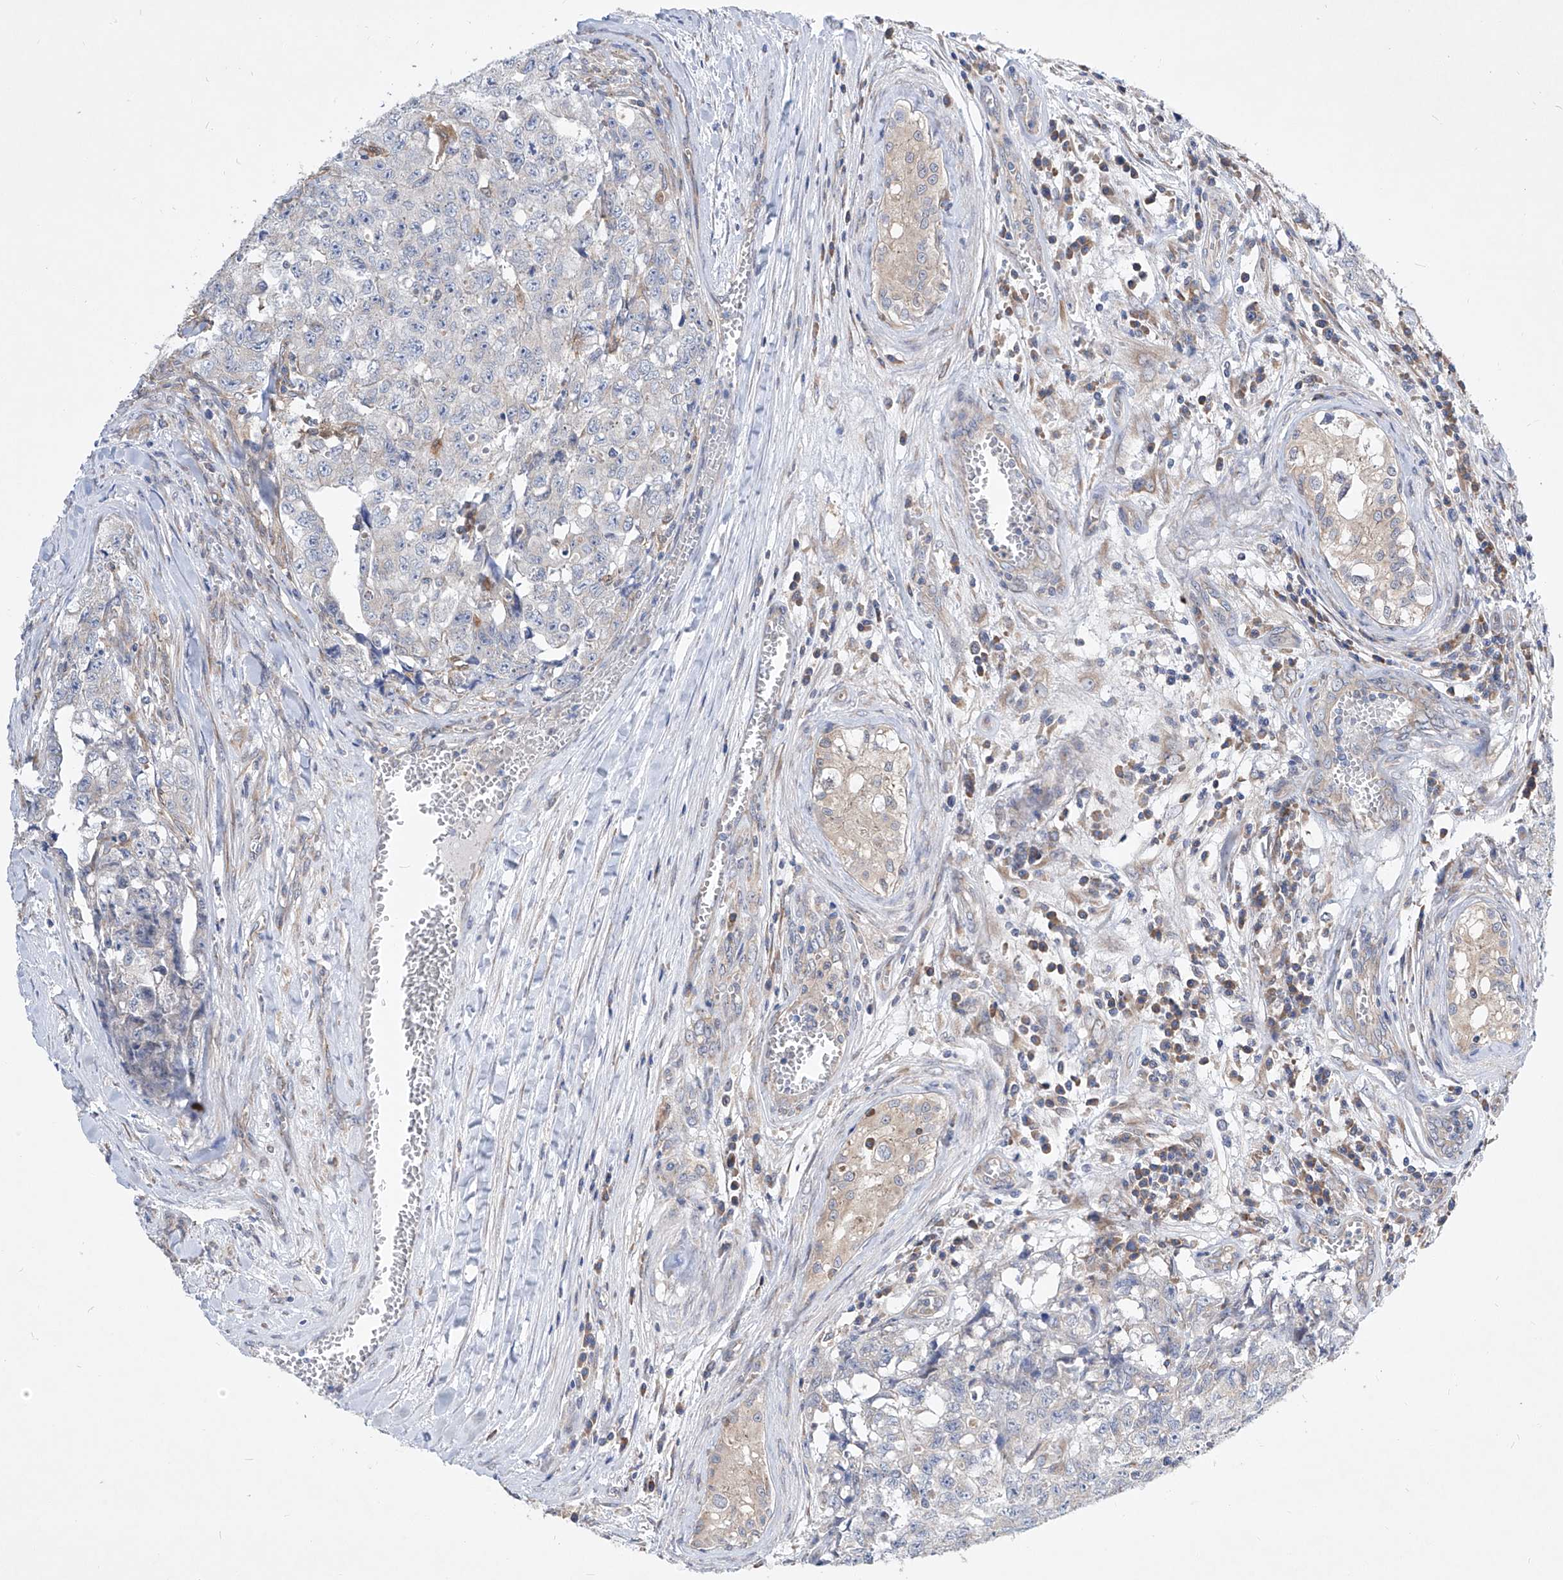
{"staining": {"intensity": "negative", "quantity": "none", "location": "none"}, "tissue": "testis cancer", "cell_type": "Tumor cells", "image_type": "cancer", "snomed": [{"axis": "morphology", "description": "Carcinoma, Embryonal, NOS"}, {"axis": "topography", "description": "Testis"}], "caption": "High power microscopy image of an immunohistochemistry image of testis cancer (embryonal carcinoma), revealing no significant positivity in tumor cells.", "gene": "UFL1", "patient": {"sex": "male", "age": 28}}